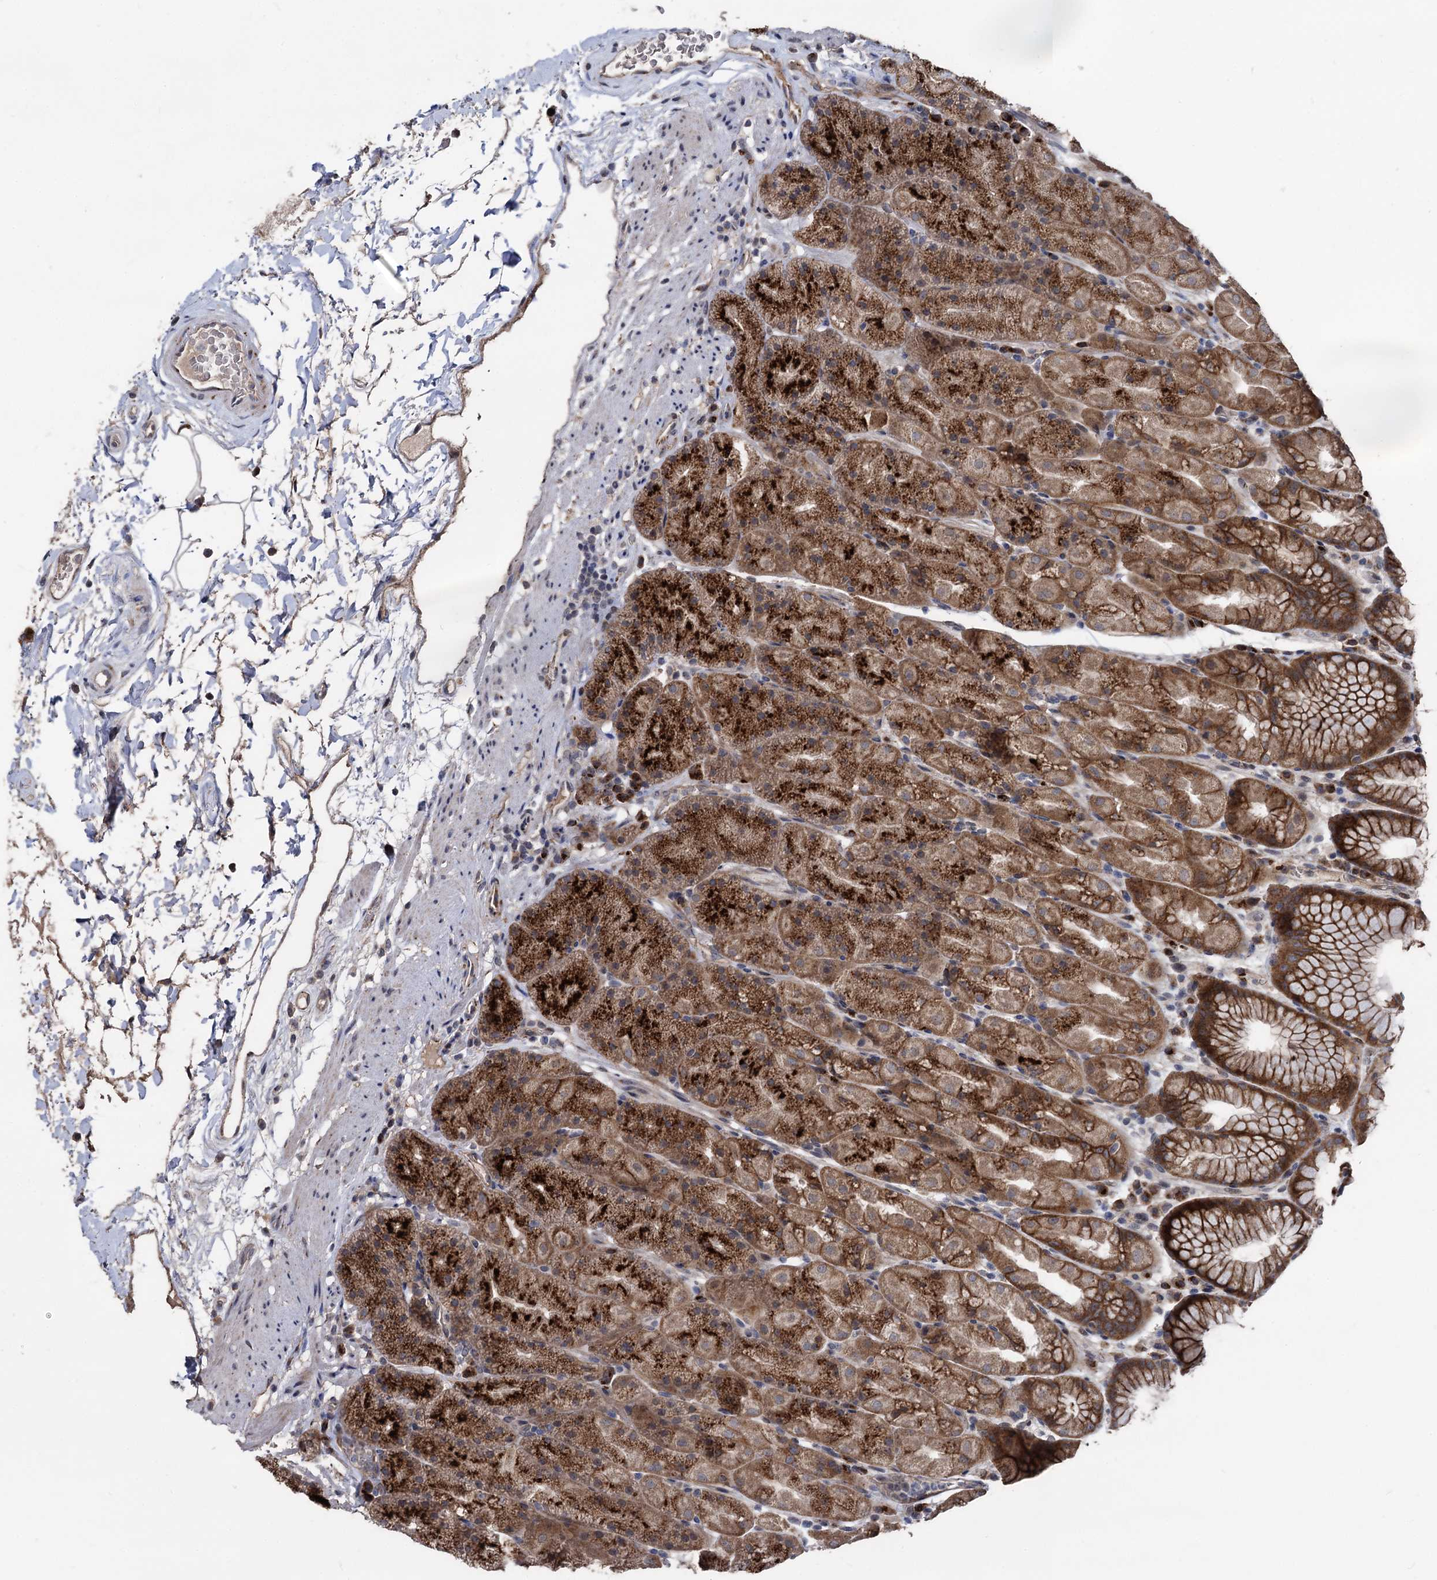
{"staining": {"intensity": "strong", "quantity": ">75%", "location": "cytoplasmic/membranous"}, "tissue": "stomach", "cell_type": "Glandular cells", "image_type": "normal", "snomed": [{"axis": "morphology", "description": "Normal tissue, NOS"}, {"axis": "topography", "description": "Stomach, upper"}, {"axis": "topography", "description": "Stomach, lower"}], "caption": "IHC (DAB (3,3'-diaminobenzidine)) staining of unremarkable stomach demonstrates strong cytoplasmic/membranous protein positivity in about >75% of glandular cells.", "gene": "SMAGP", "patient": {"sex": "male", "age": 67}}